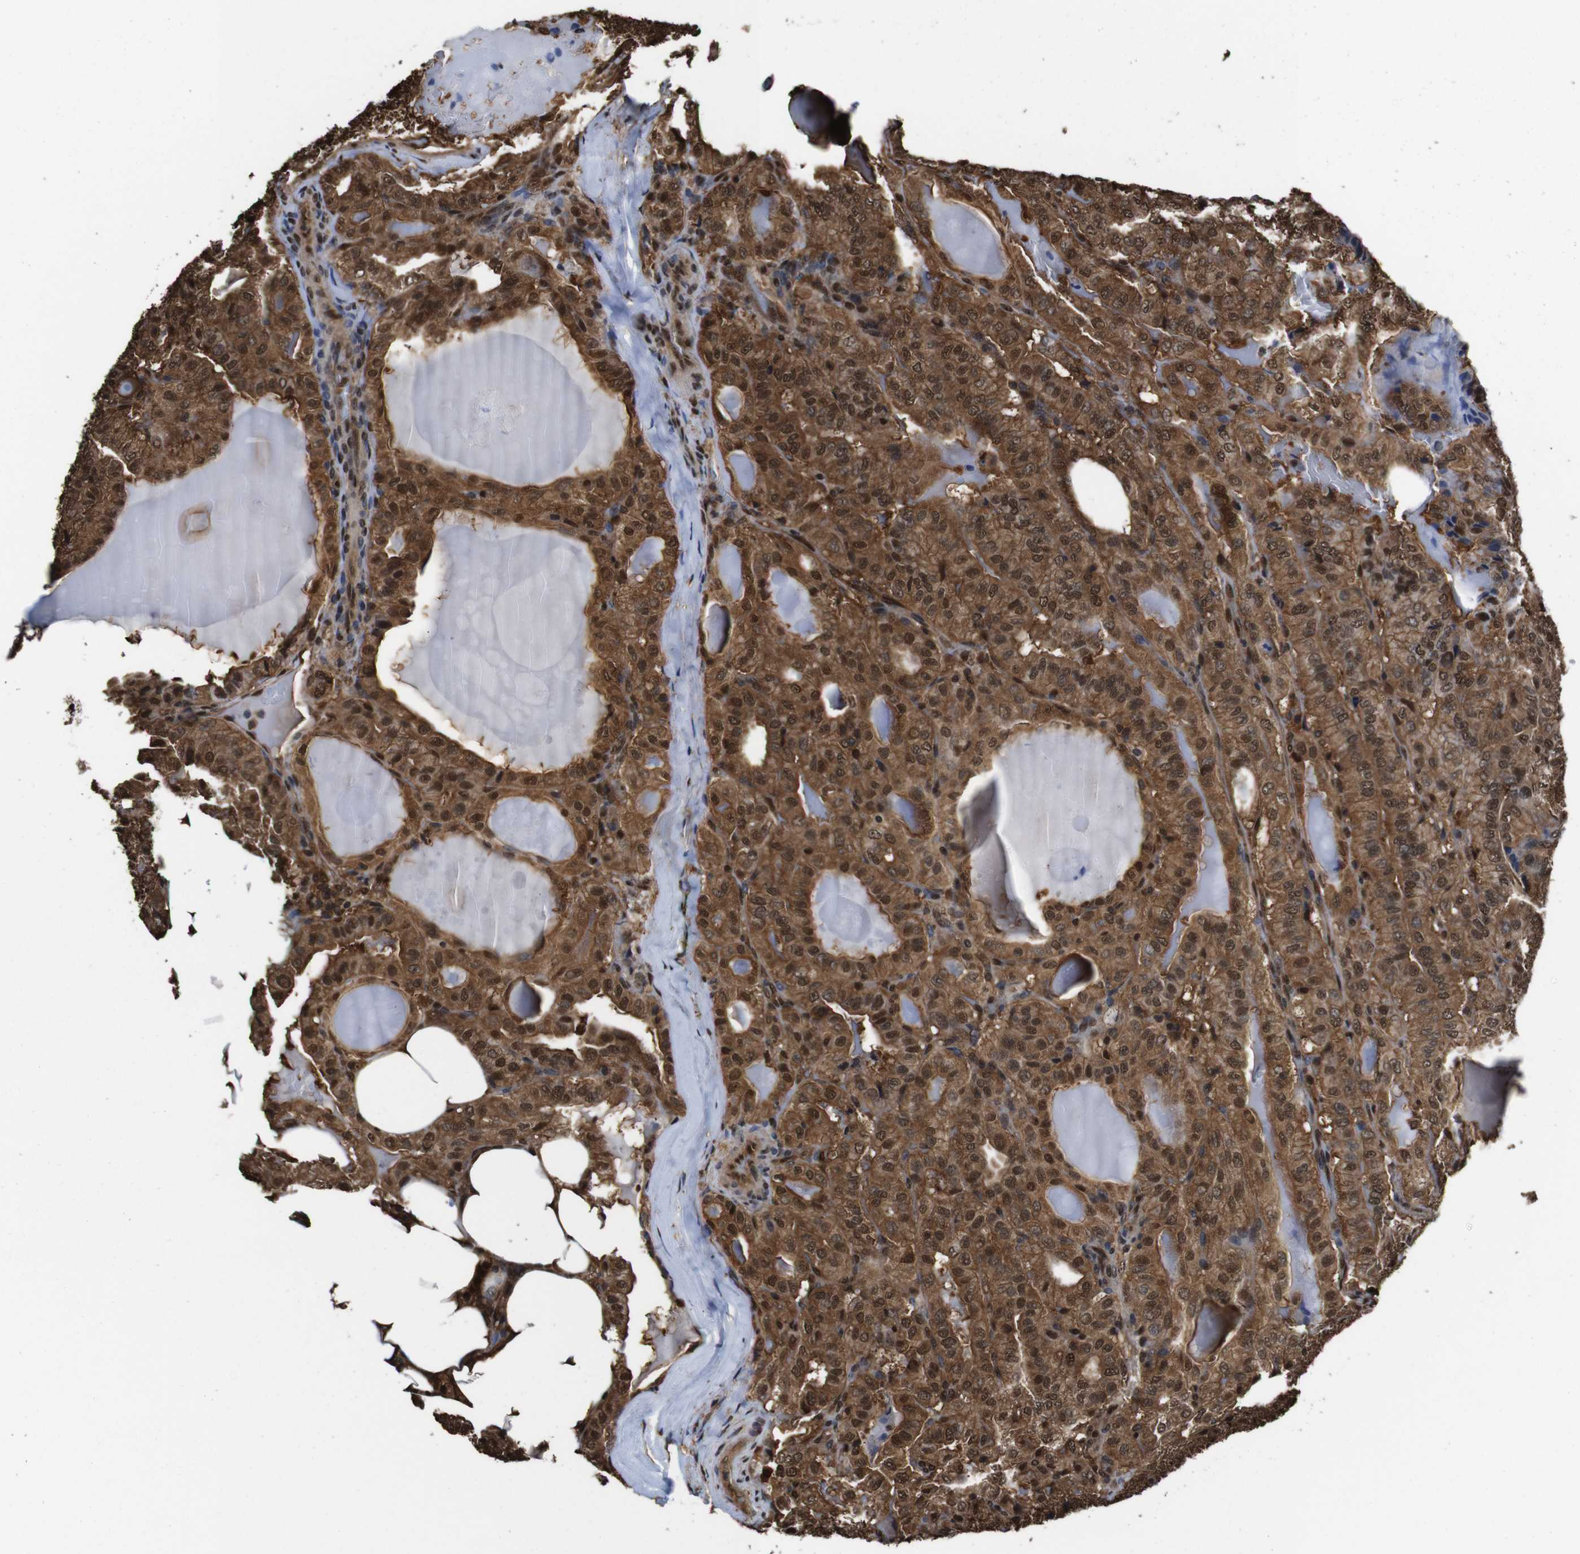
{"staining": {"intensity": "moderate", "quantity": ">75%", "location": "cytoplasmic/membranous,nuclear"}, "tissue": "thyroid cancer", "cell_type": "Tumor cells", "image_type": "cancer", "snomed": [{"axis": "morphology", "description": "Papillary adenocarcinoma, NOS"}, {"axis": "topography", "description": "Thyroid gland"}], "caption": "Human thyroid papillary adenocarcinoma stained with a brown dye exhibits moderate cytoplasmic/membranous and nuclear positive positivity in about >75% of tumor cells.", "gene": "VCP", "patient": {"sex": "male", "age": 77}}